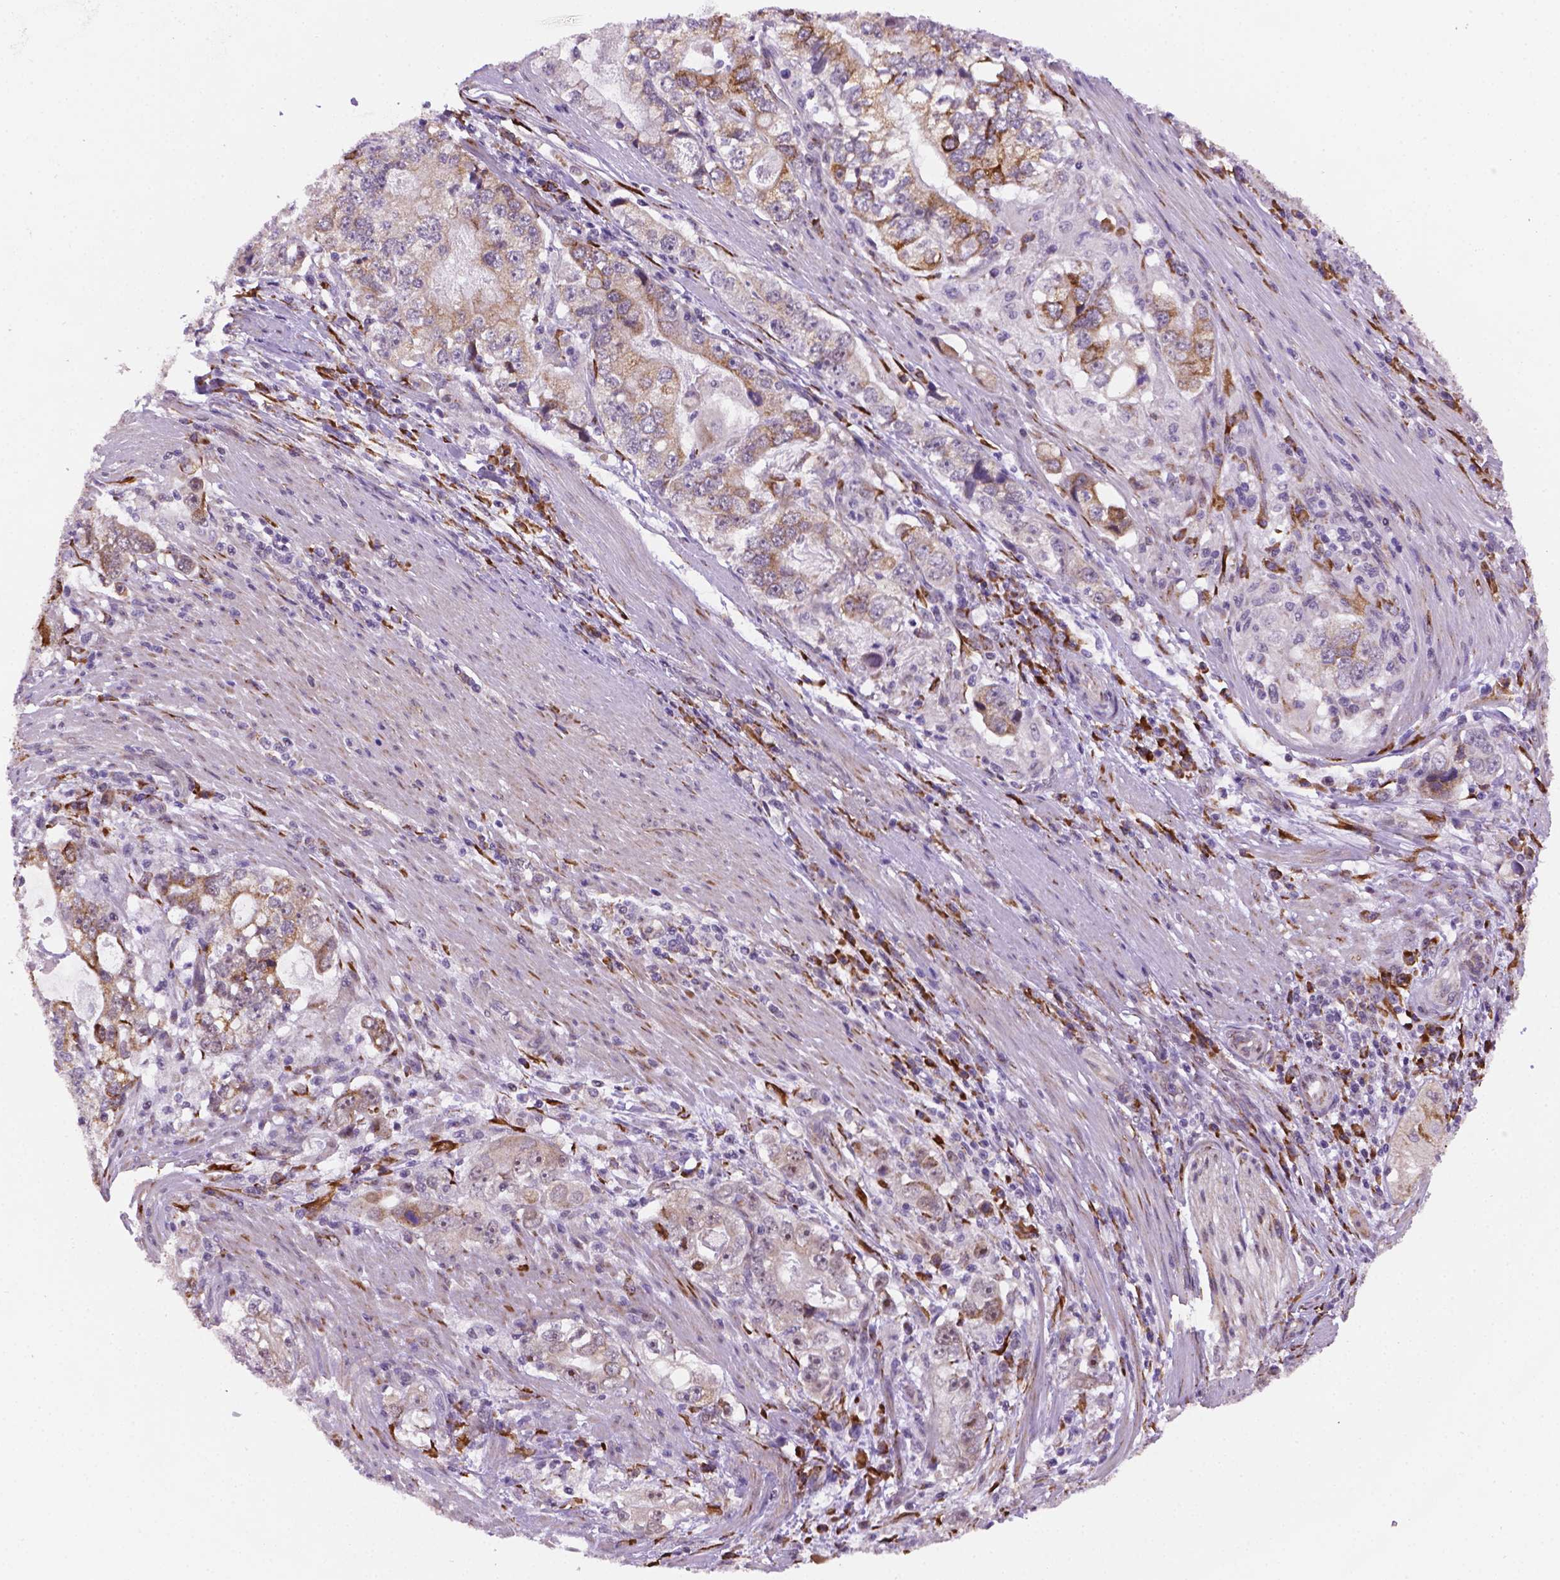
{"staining": {"intensity": "moderate", "quantity": "<25%", "location": "cytoplasmic/membranous"}, "tissue": "stomach cancer", "cell_type": "Tumor cells", "image_type": "cancer", "snomed": [{"axis": "morphology", "description": "Adenocarcinoma, NOS"}, {"axis": "topography", "description": "Stomach, lower"}], "caption": "DAB (3,3'-diaminobenzidine) immunohistochemical staining of stomach adenocarcinoma displays moderate cytoplasmic/membranous protein positivity in about <25% of tumor cells.", "gene": "FNIP1", "patient": {"sex": "female", "age": 72}}